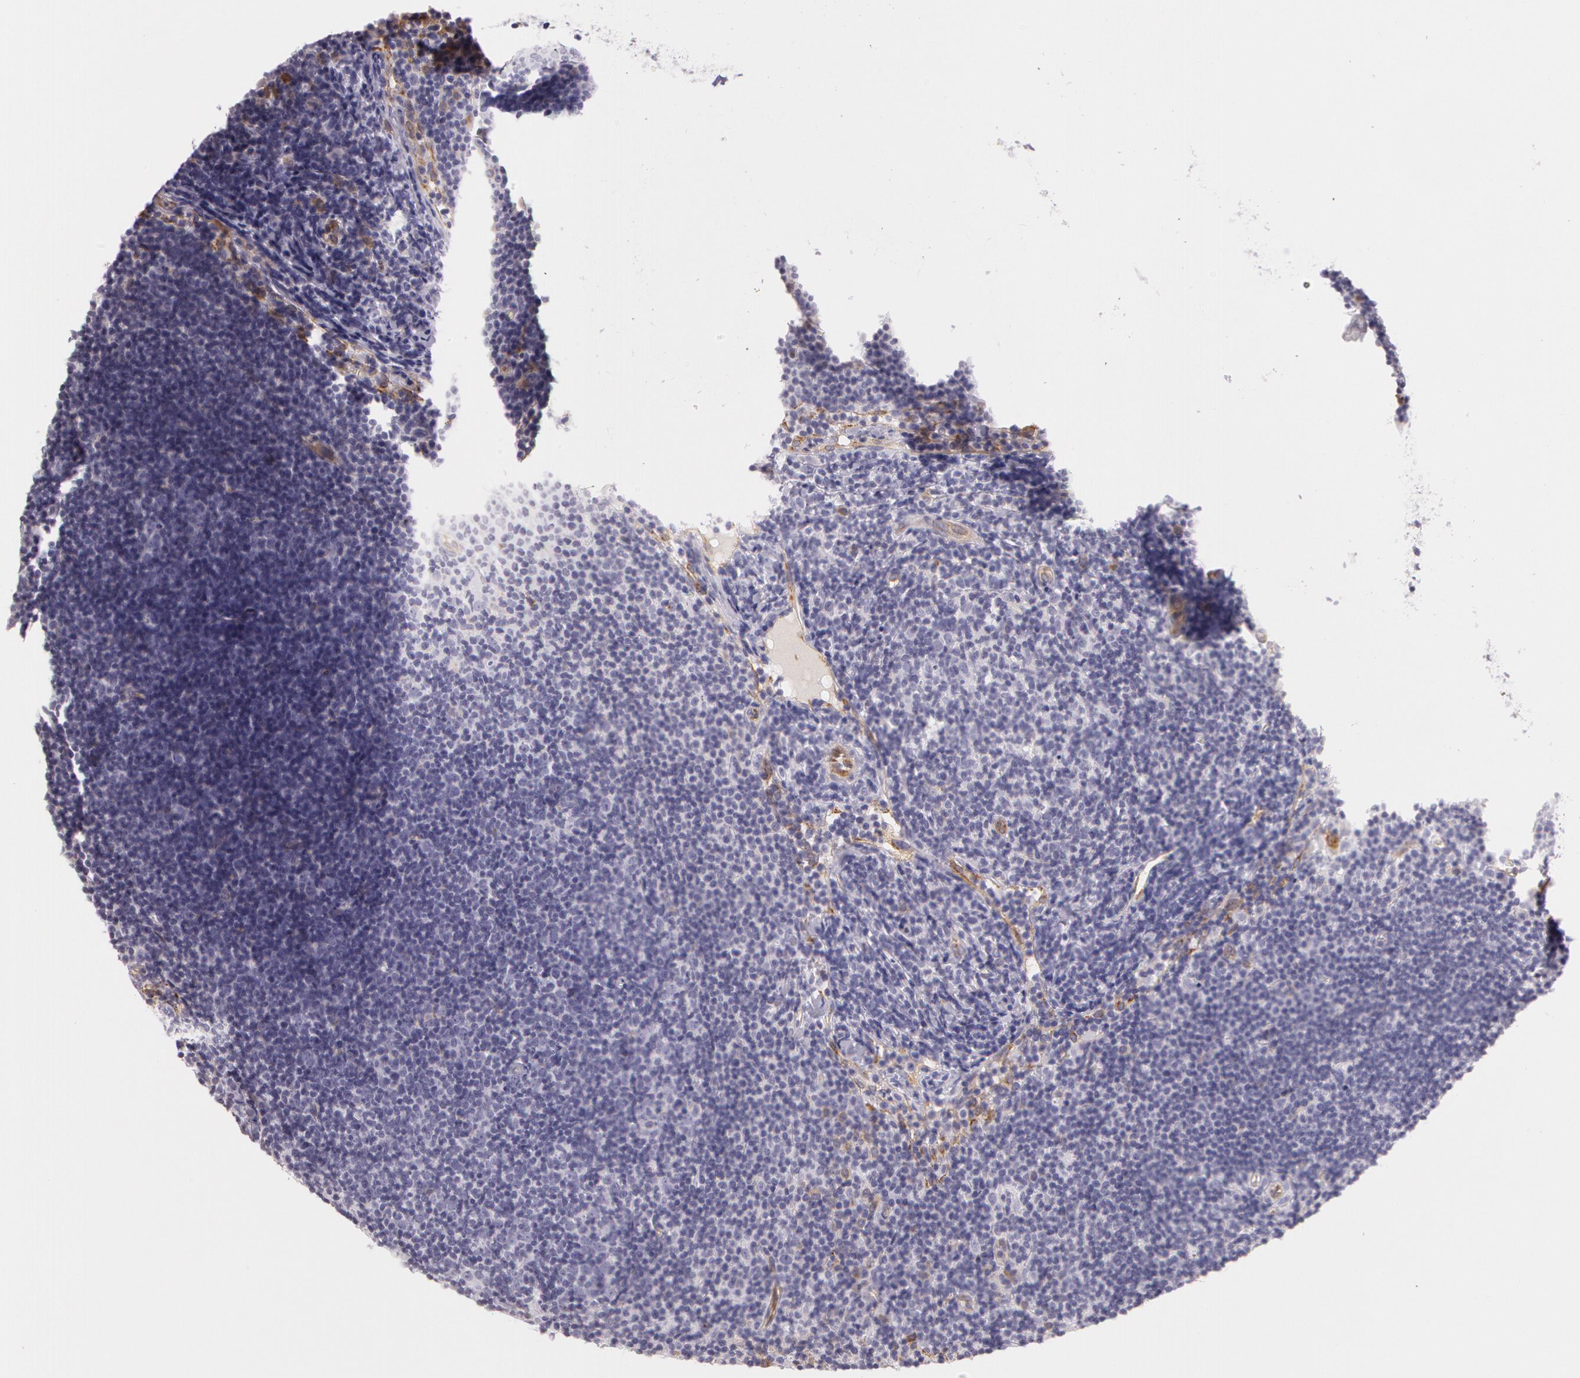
{"staining": {"intensity": "negative", "quantity": "none", "location": "none"}, "tissue": "lymphoma", "cell_type": "Tumor cells", "image_type": "cancer", "snomed": [{"axis": "morphology", "description": "Malignant lymphoma, non-Hodgkin's type, Low grade"}, {"axis": "topography", "description": "Lymph node"}], "caption": "Tumor cells are negative for brown protein staining in malignant lymphoma, non-Hodgkin's type (low-grade).", "gene": "APP", "patient": {"sex": "male", "age": 49}}